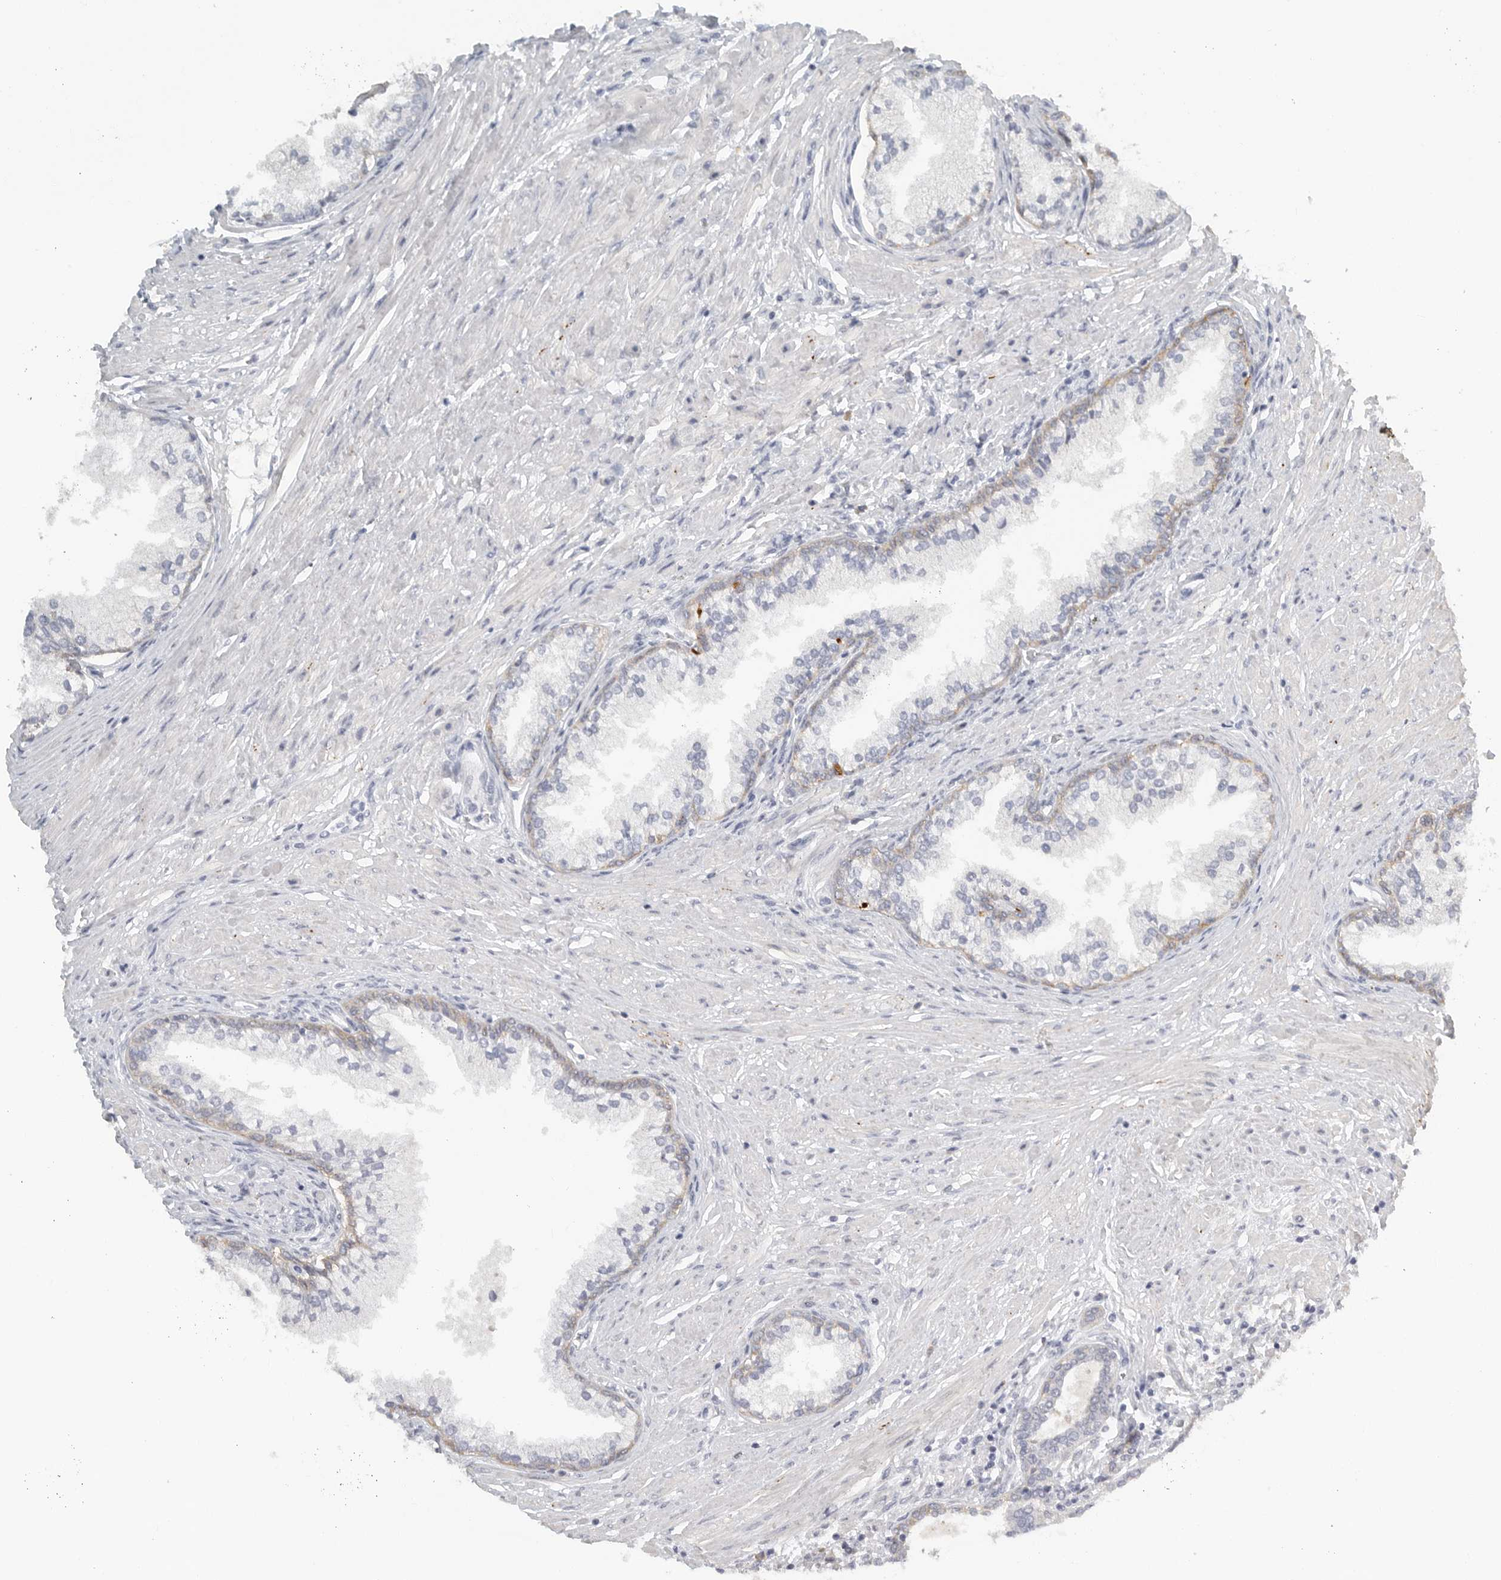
{"staining": {"intensity": "negative", "quantity": "none", "location": "none"}, "tissue": "prostate cancer", "cell_type": "Tumor cells", "image_type": "cancer", "snomed": [{"axis": "morphology", "description": "Adenocarcinoma, High grade"}, {"axis": "topography", "description": "Prostate"}], "caption": "DAB immunohistochemical staining of human prostate cancer demonstrates no significant expression in tumor cells.", "gene": "PAM", "patient": {"sex": "male", "age": 61}}